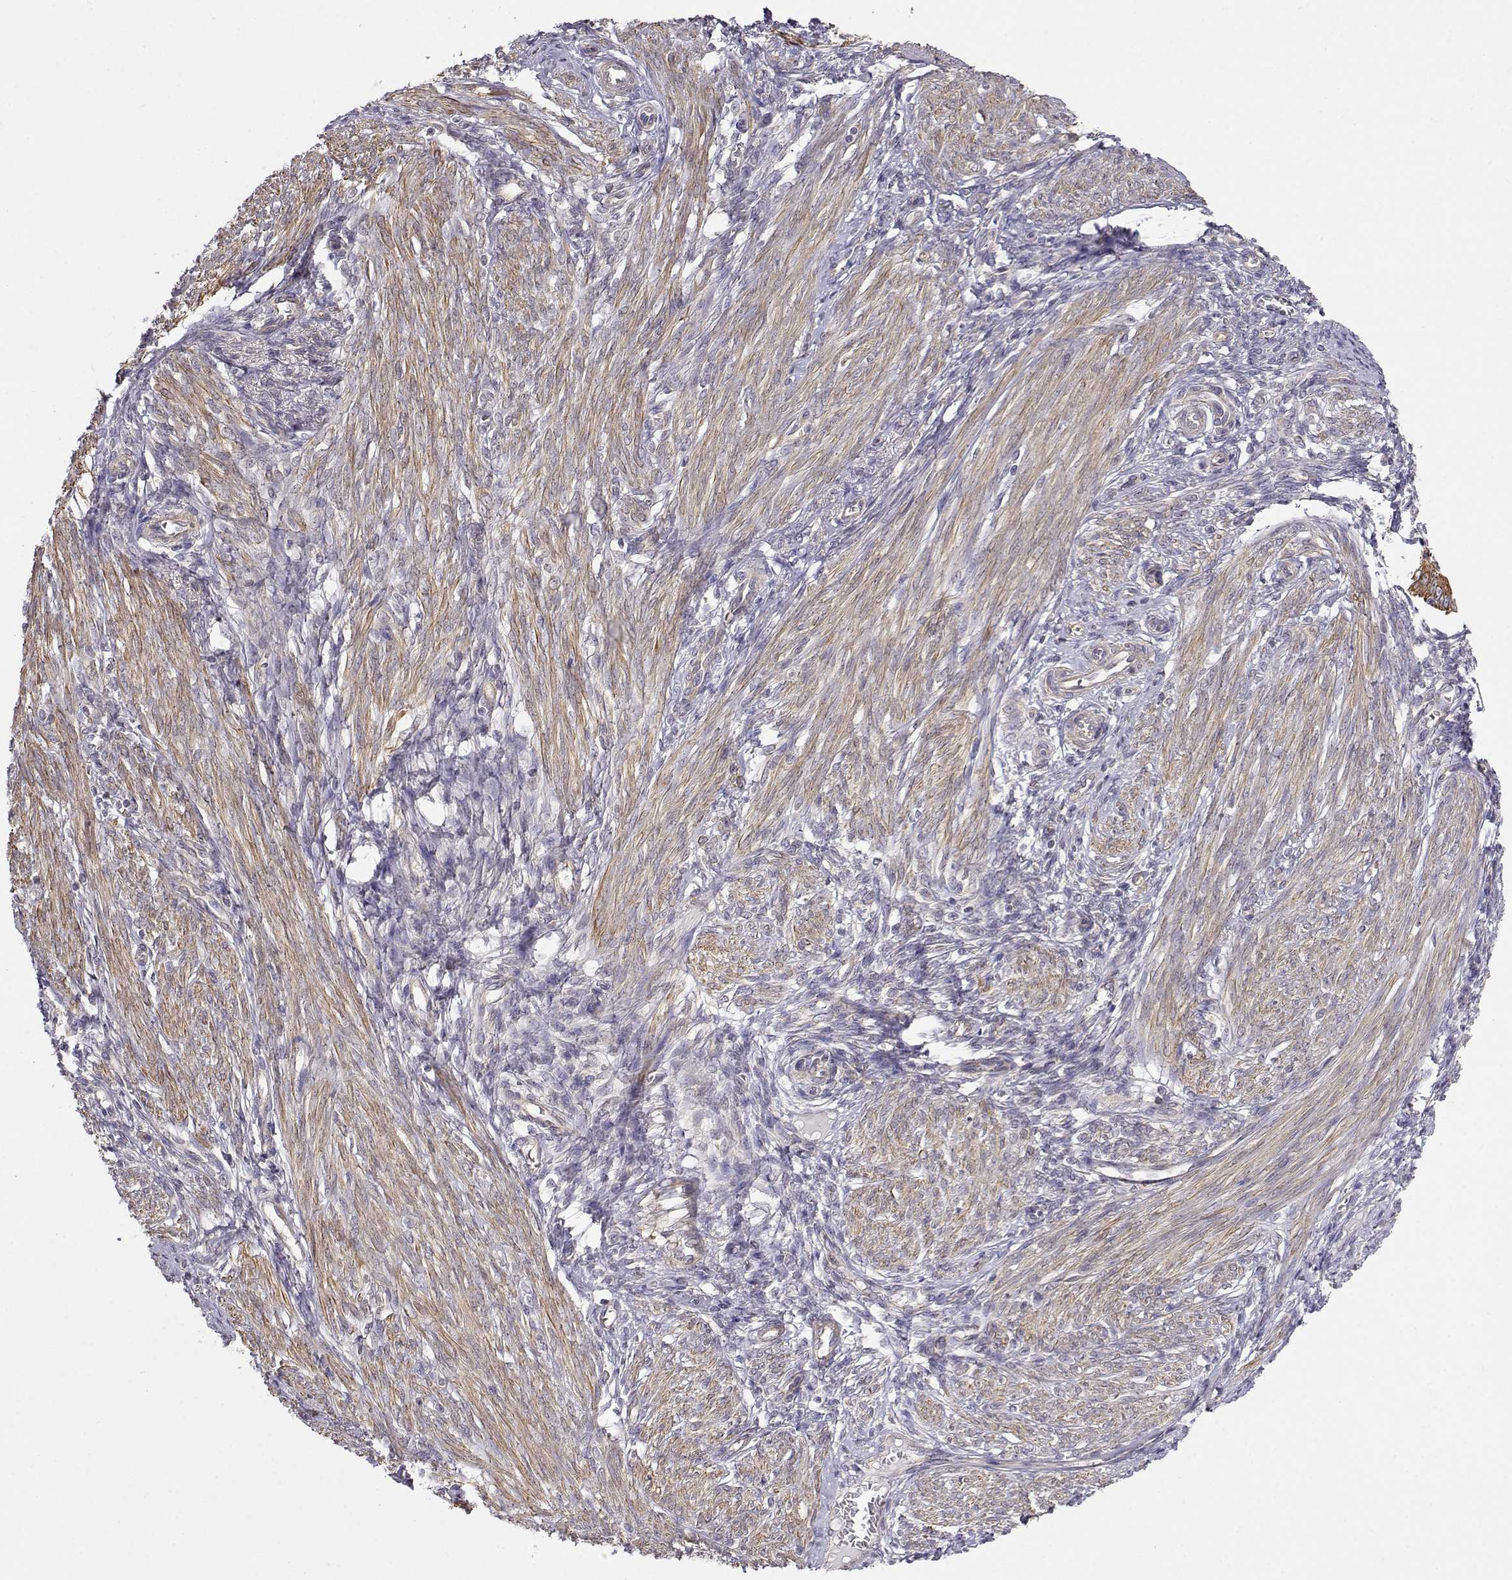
{"staining": {"intensity": "weak", "quantity": "25%-75%", "location": "cytoplasmic/membranous"}, "tissue": "endometrium", "cell_type": "Cells in endometrial stroma", "image_type": "normal", "snomed": [{"axis": "morphology", "description": "Normal tissue, NOS"}, {"axis": "topography", "description": "Endometrium"}], "caption": "Immunohistochemistry image of unremarkable endometrium: human endometrium stained using immunohistochemistry shows low levels of weak protein expression localized specifically in the cytoplasmic/membranous of cells in endometrial stroma, appearing as a cytoplasmic/membranous brown color.", "gene": "PAIP1", "patient": {"sex": "female", "age": 42}}